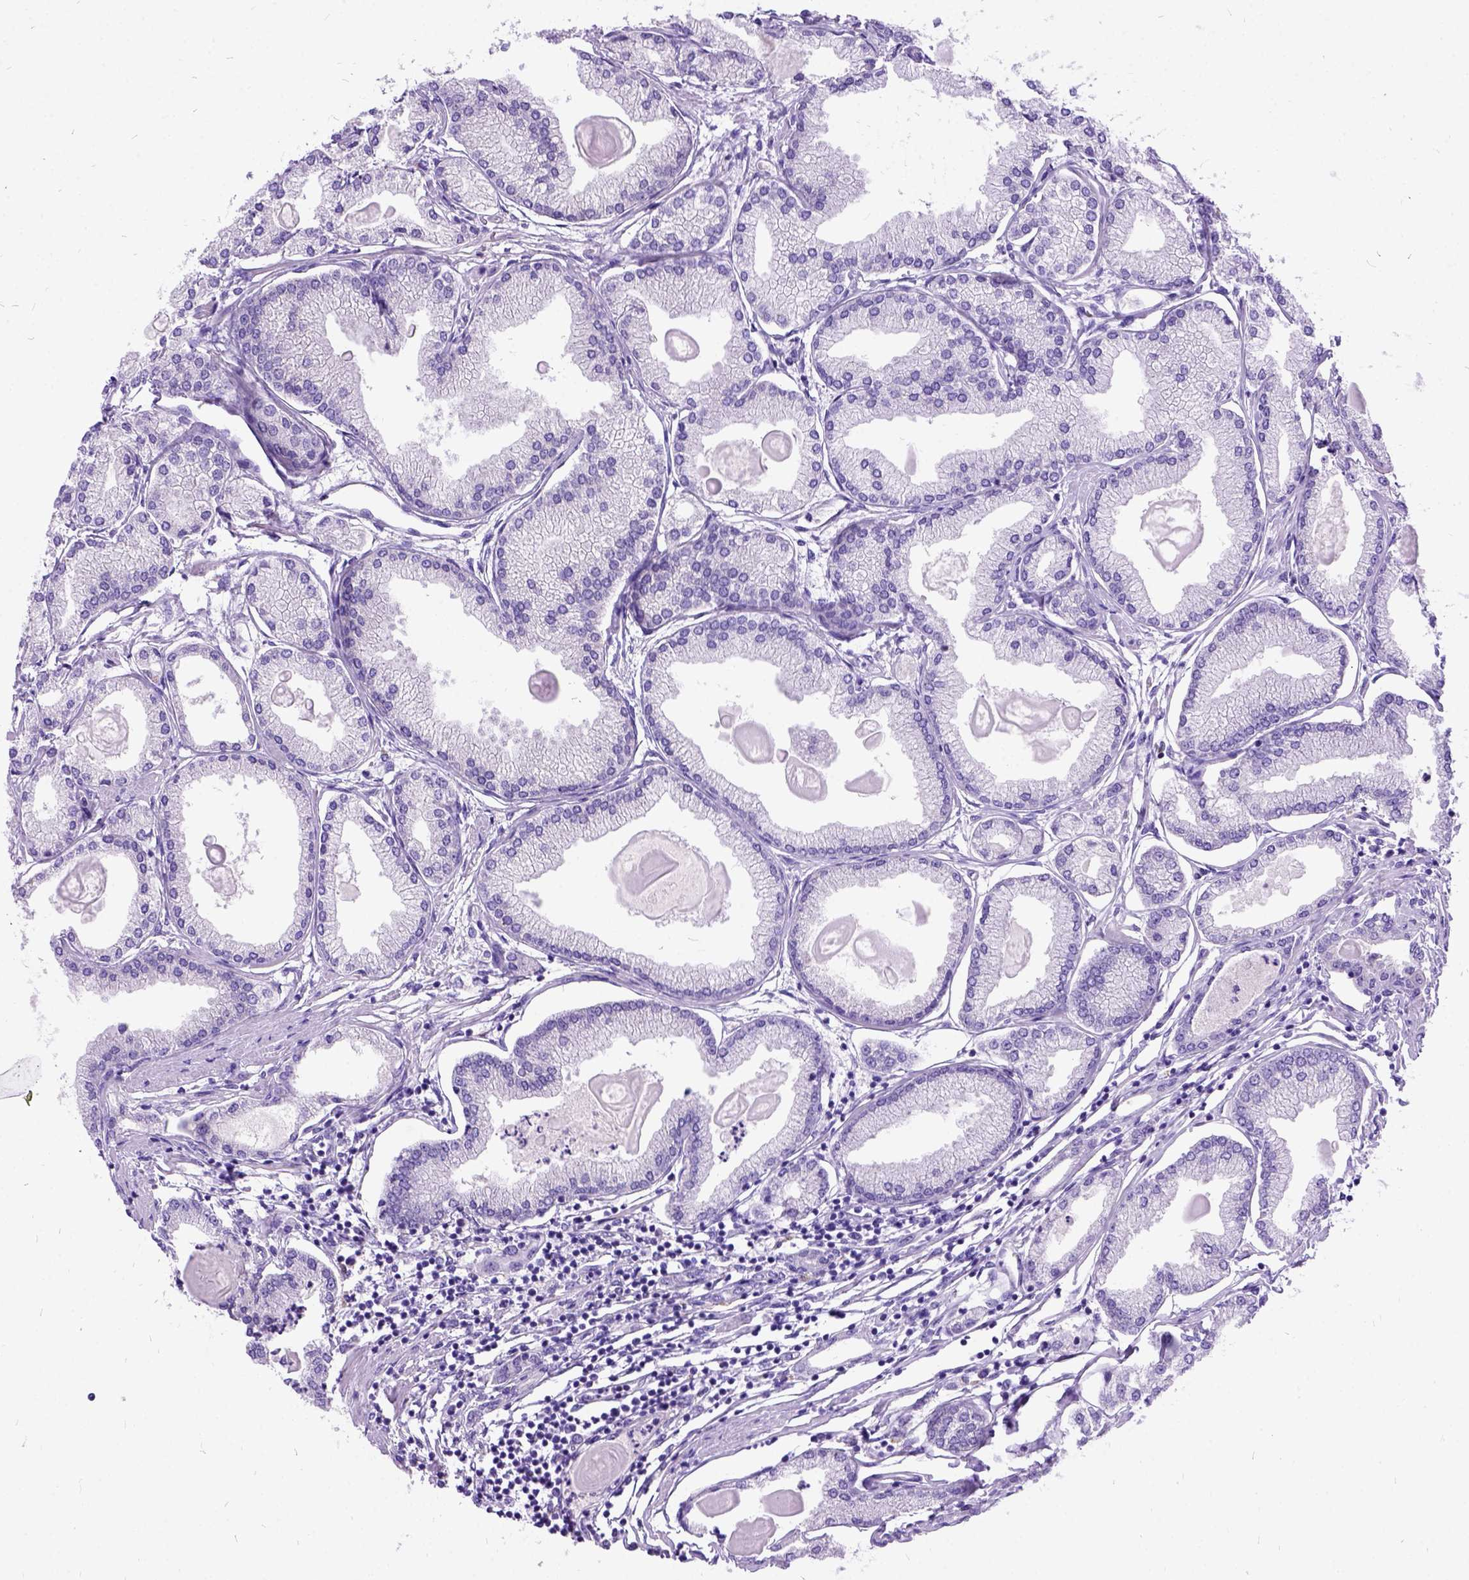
{"staining": {"intensity": "negative", "quantity": "none", "location": "none"}, "tissue": "prostate cancer", "cell_type": "Tumor cells", "image_type": "cancer", "snomed": [{"axis": "morphology", "description": "Adenocarcinoma, High grade"}, {"axis": "topography", "description": "Prostate"}], "caption": "Human high-grade adenocarcinoma (prostate) stained for a protein using immunohistochemistry reveals no expression in tumor cells.", "gene": "CFAP54", "patient": {"sex": "male", "age": 68}}